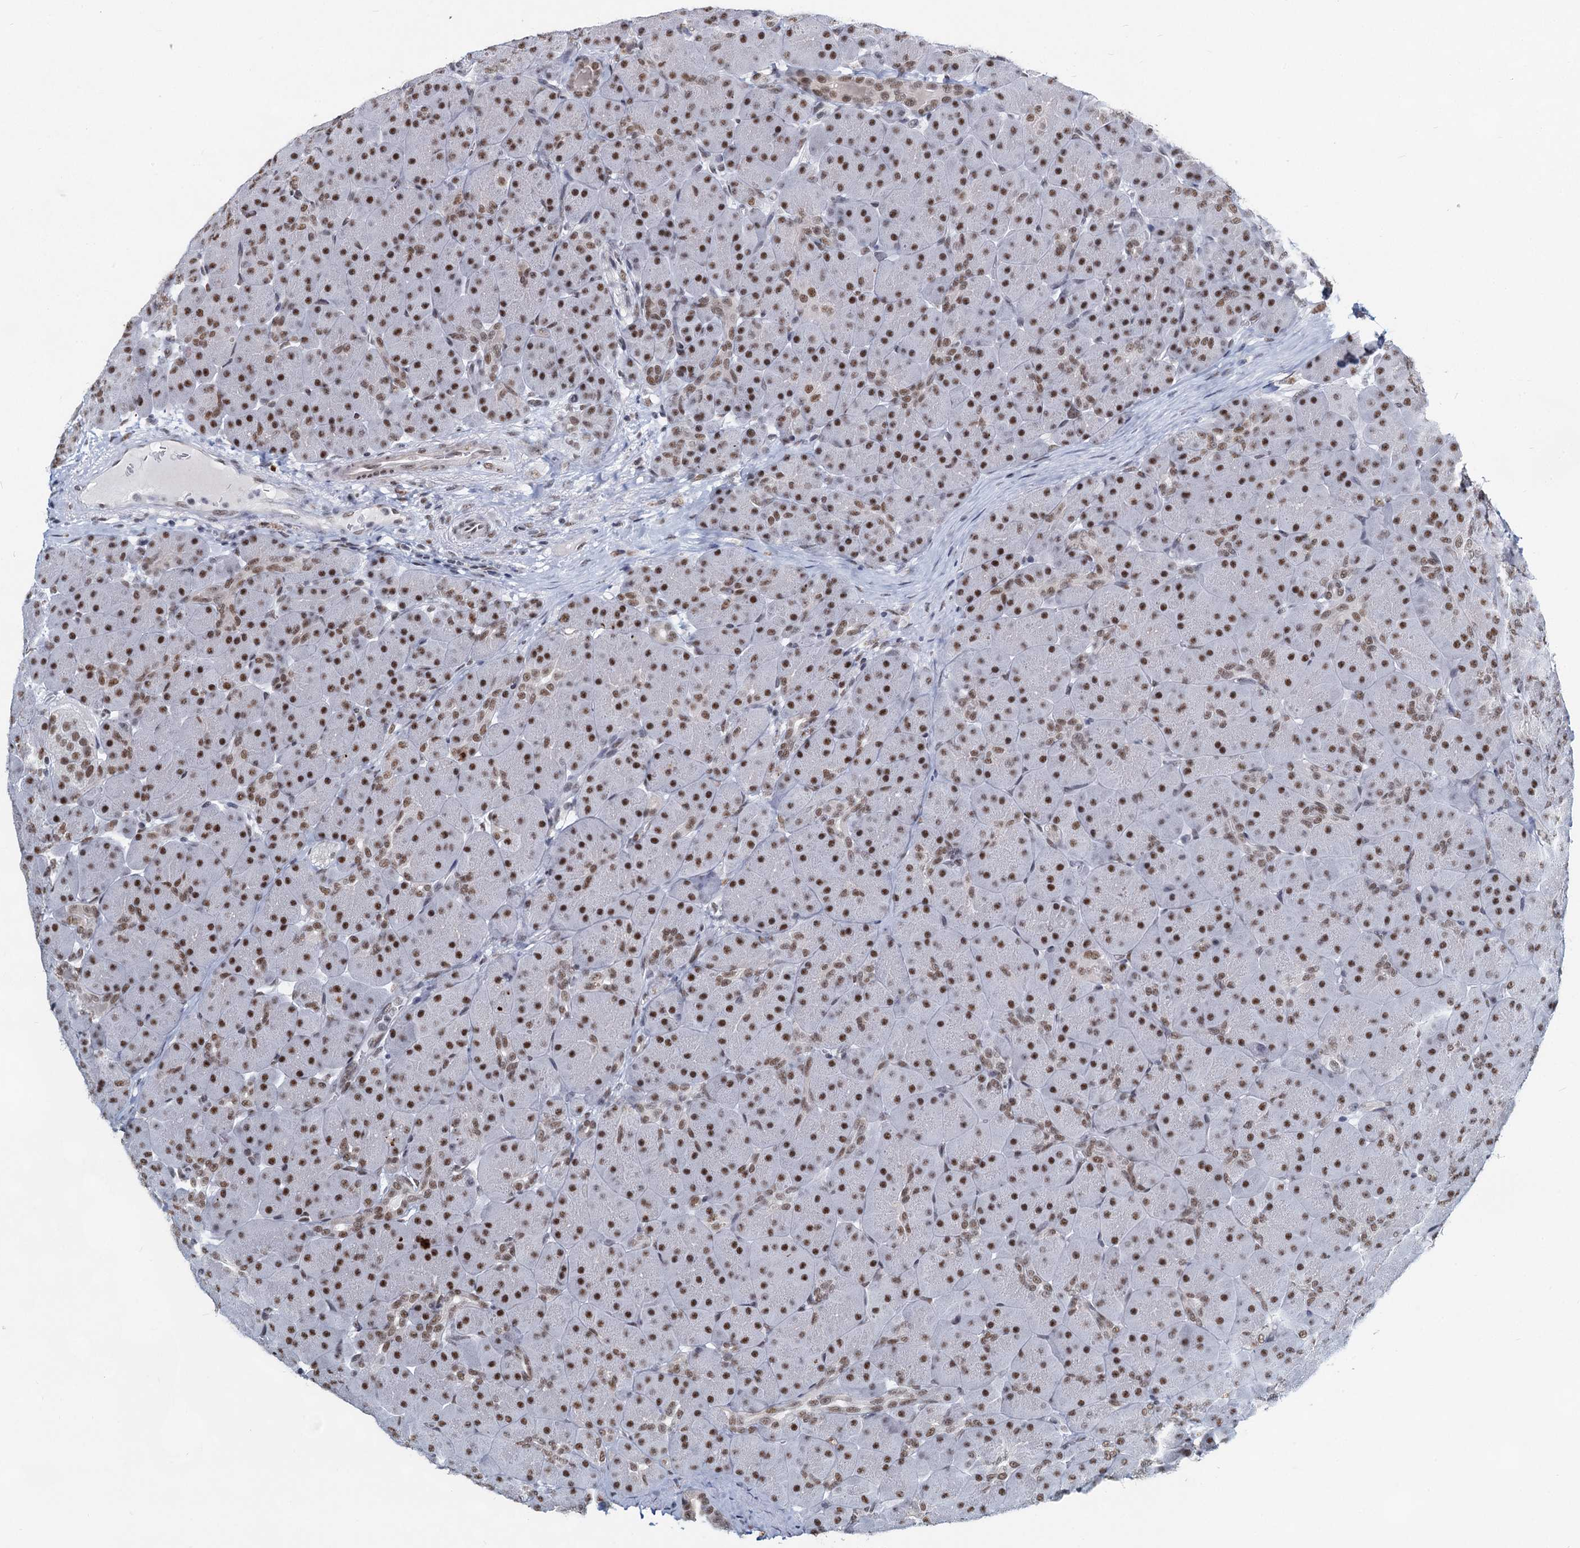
{"staining": {"intensity": "moderate", "quantity": "25%-75%", "location": "nuclear"}, "tissue": "pancreas", "cell_type": "Exocrine glandular cells", "image_type": "normal", "snomed": [{"axis": "morphology", "description": "Normal tissue, NOS"}, {"axis": "topography", "description": "Pancreas"}], "caption": "An IHC image of normal tissue is shown. Protein staining in brown labels moderate nuclear positivity in pancreas within exocrine glandular cells. Using DAB (brown) and hematoxylin (blue) stains, captured at high magnification using brightfield microscopy.", "gene": "METTL14", "patient": {"sex": "male", "age": 66}}